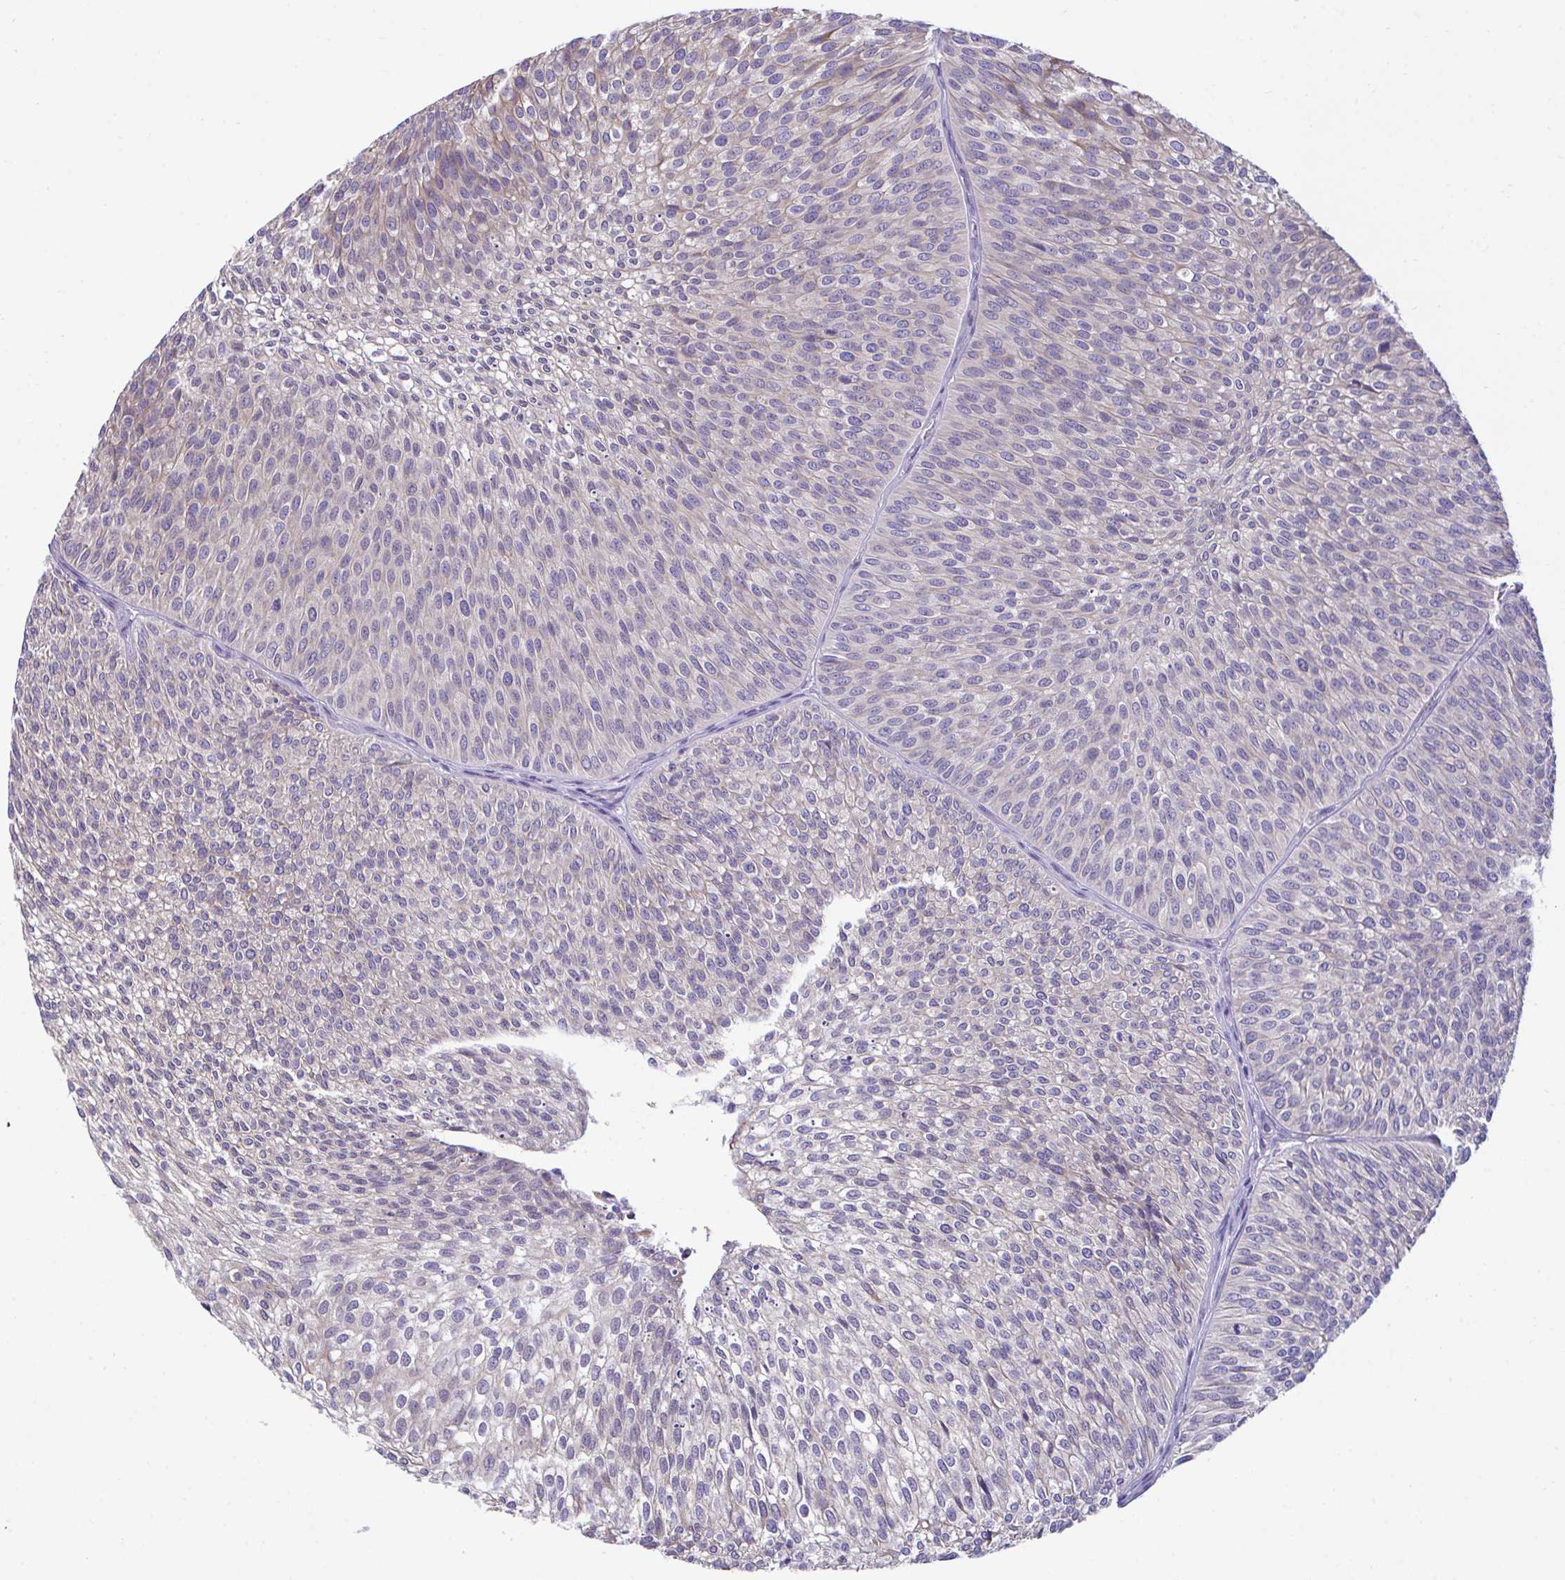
{"staining": {"intensity": "negative", "quantity": "none", "location": "none"}, "tissue": "urothelial cancer", "cell_type": "Tumor cells", "image_type": "cancer", "snomed": [{"axis": "morphology", "description": "Urothelial carcinoma, Low grade"}, {"axis": "topography", "description": "Urinary bladder"}], "caption": "IHC of urothelial carcinoma (low-grade) demonstrates no expression in tumor cells.", "gene": "PIGK", "patient": {"sex": "male", "age": 91}}